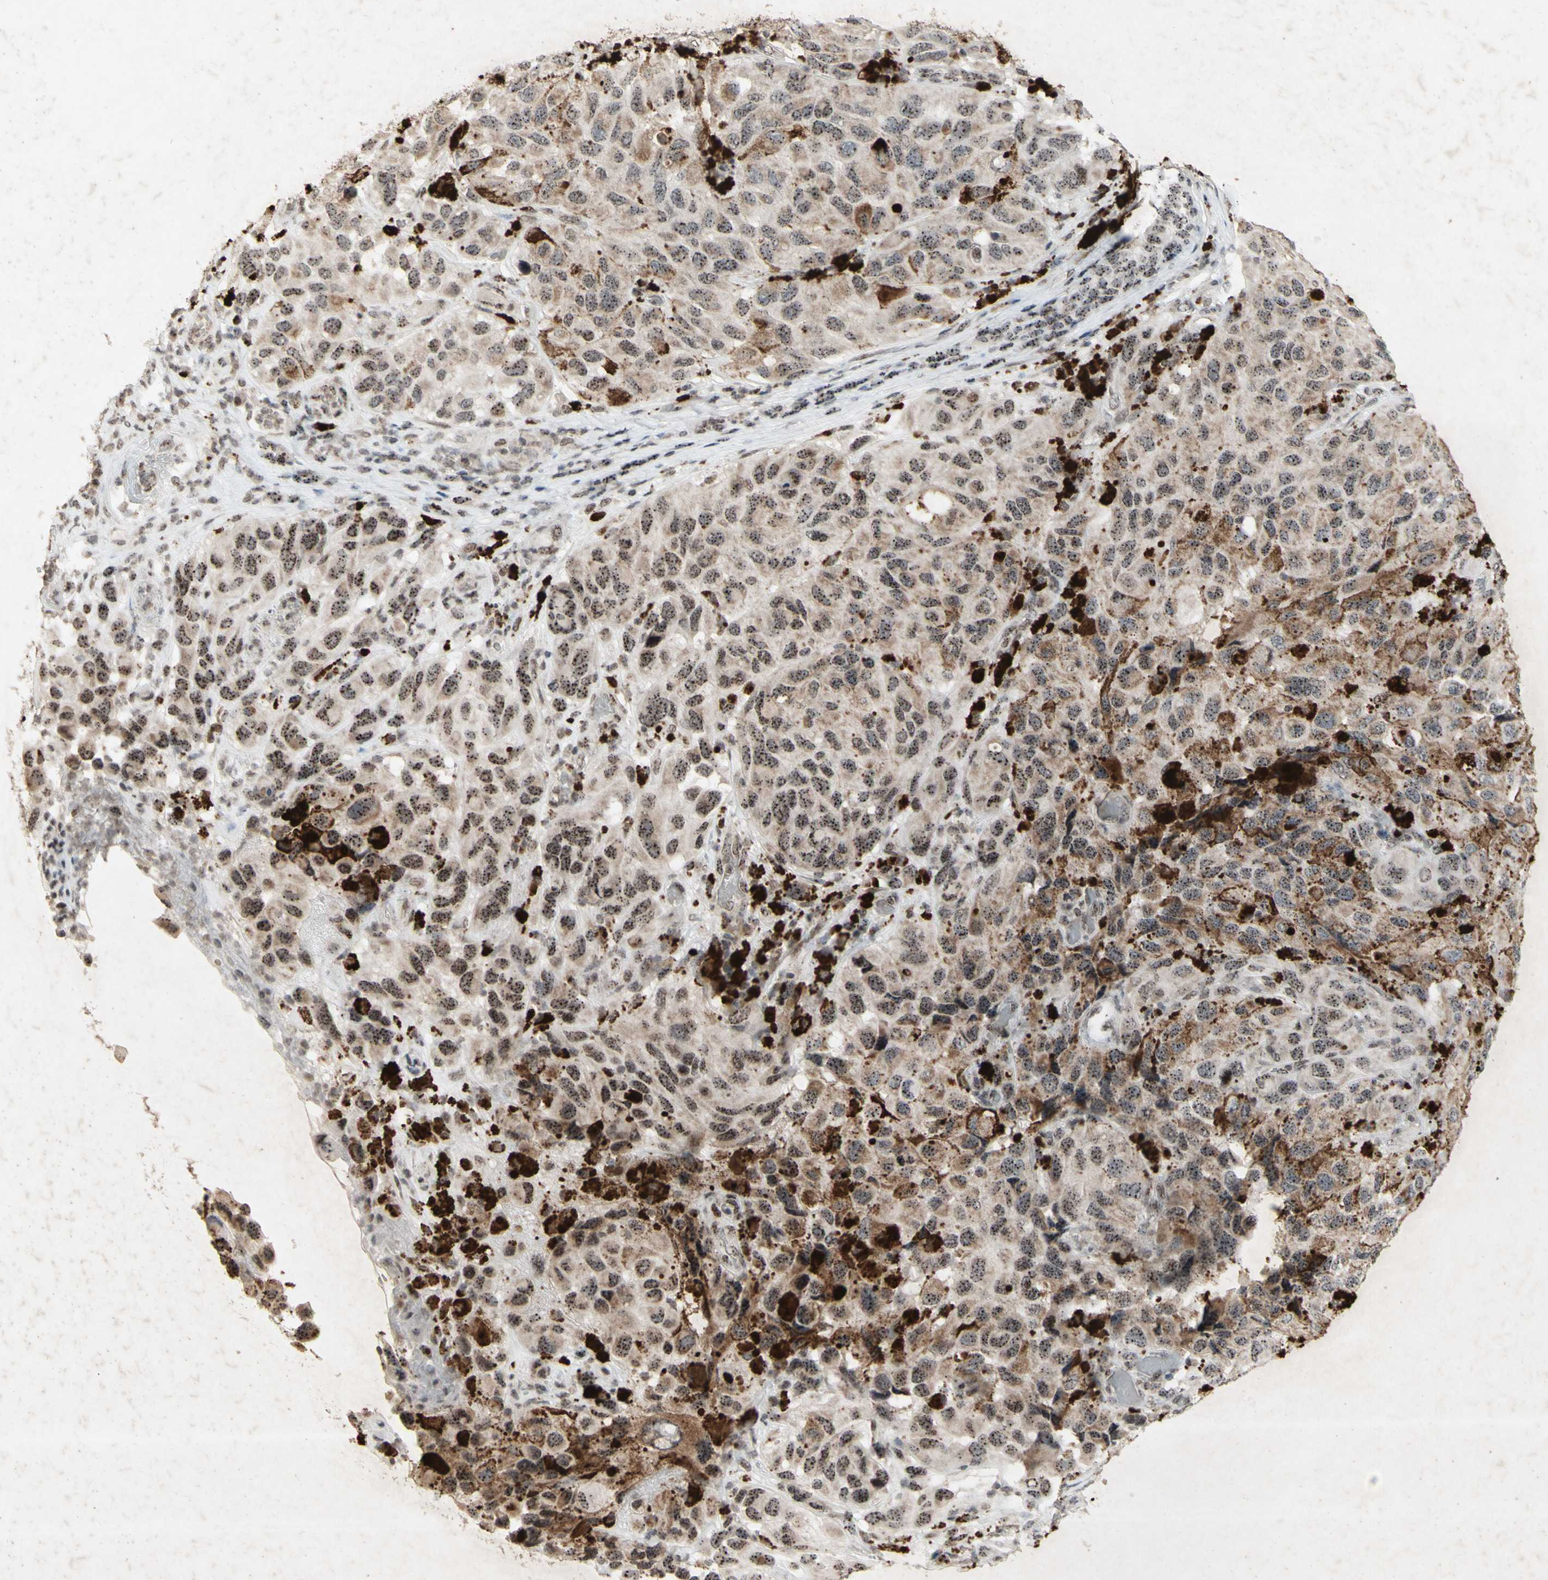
{"staining": {"intensity": "strong", "quantity": ">75%", "location": "nuclear"}, "tissue": "melanoma", "cell_type": "Tumor cells", "image_type": "cancer", "snomed": [{"axis": "morphology", "description": "Malignant melanoma, NOS"}, {"axis": "topography", "description": "Skin"}], "caption": "A high-resolution micrograph shows immunohistochemistry (IHC) staining of melanoma, which reveals strong nuclear positivity in about >75% of tumor cells. (DAB (3,3'-diaminobenzidine) = brown stain, brightfield microscopy at high magnification).", "gene": "CENPB", "patient": {"sex": "female", "age": 73}}